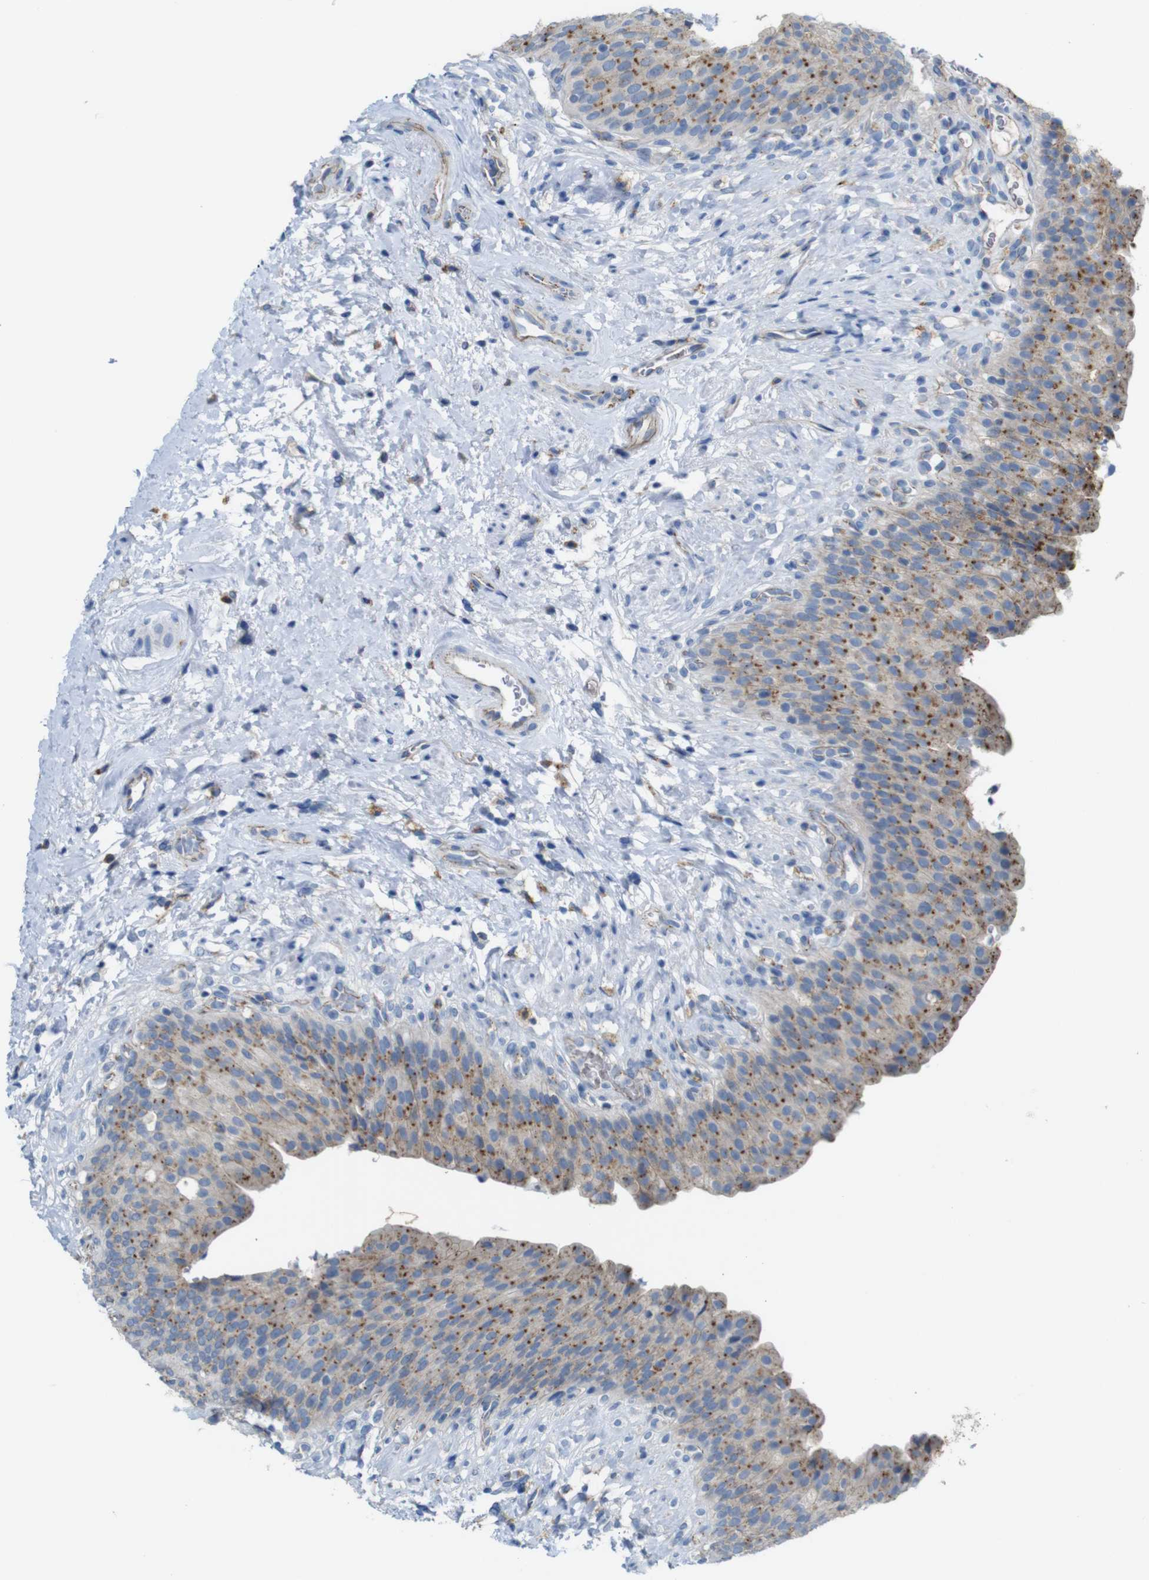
{"staining": {"intensity": "moderate", "quantity": ">75%", "location": "cytoplasmic/membranous"}, "tissue": "urinary bladder", "cell_type": "Urothelial cells", "image_type": "normal", "snomed": [{"axis": "morphology", "description": "Normal tissue, NOS"}, {"axis": "topography", "description": "Urinary bladder"}], "caption": "Immunohistochemical staining of unremarkable human urinary bladder demonstrates >75% levels of moderate cytoplasmic/membranous protein expression in about >75% of urothelial cells.", "gene": "NHLRC3", "patient": {"sex": "female", "age": 79}}